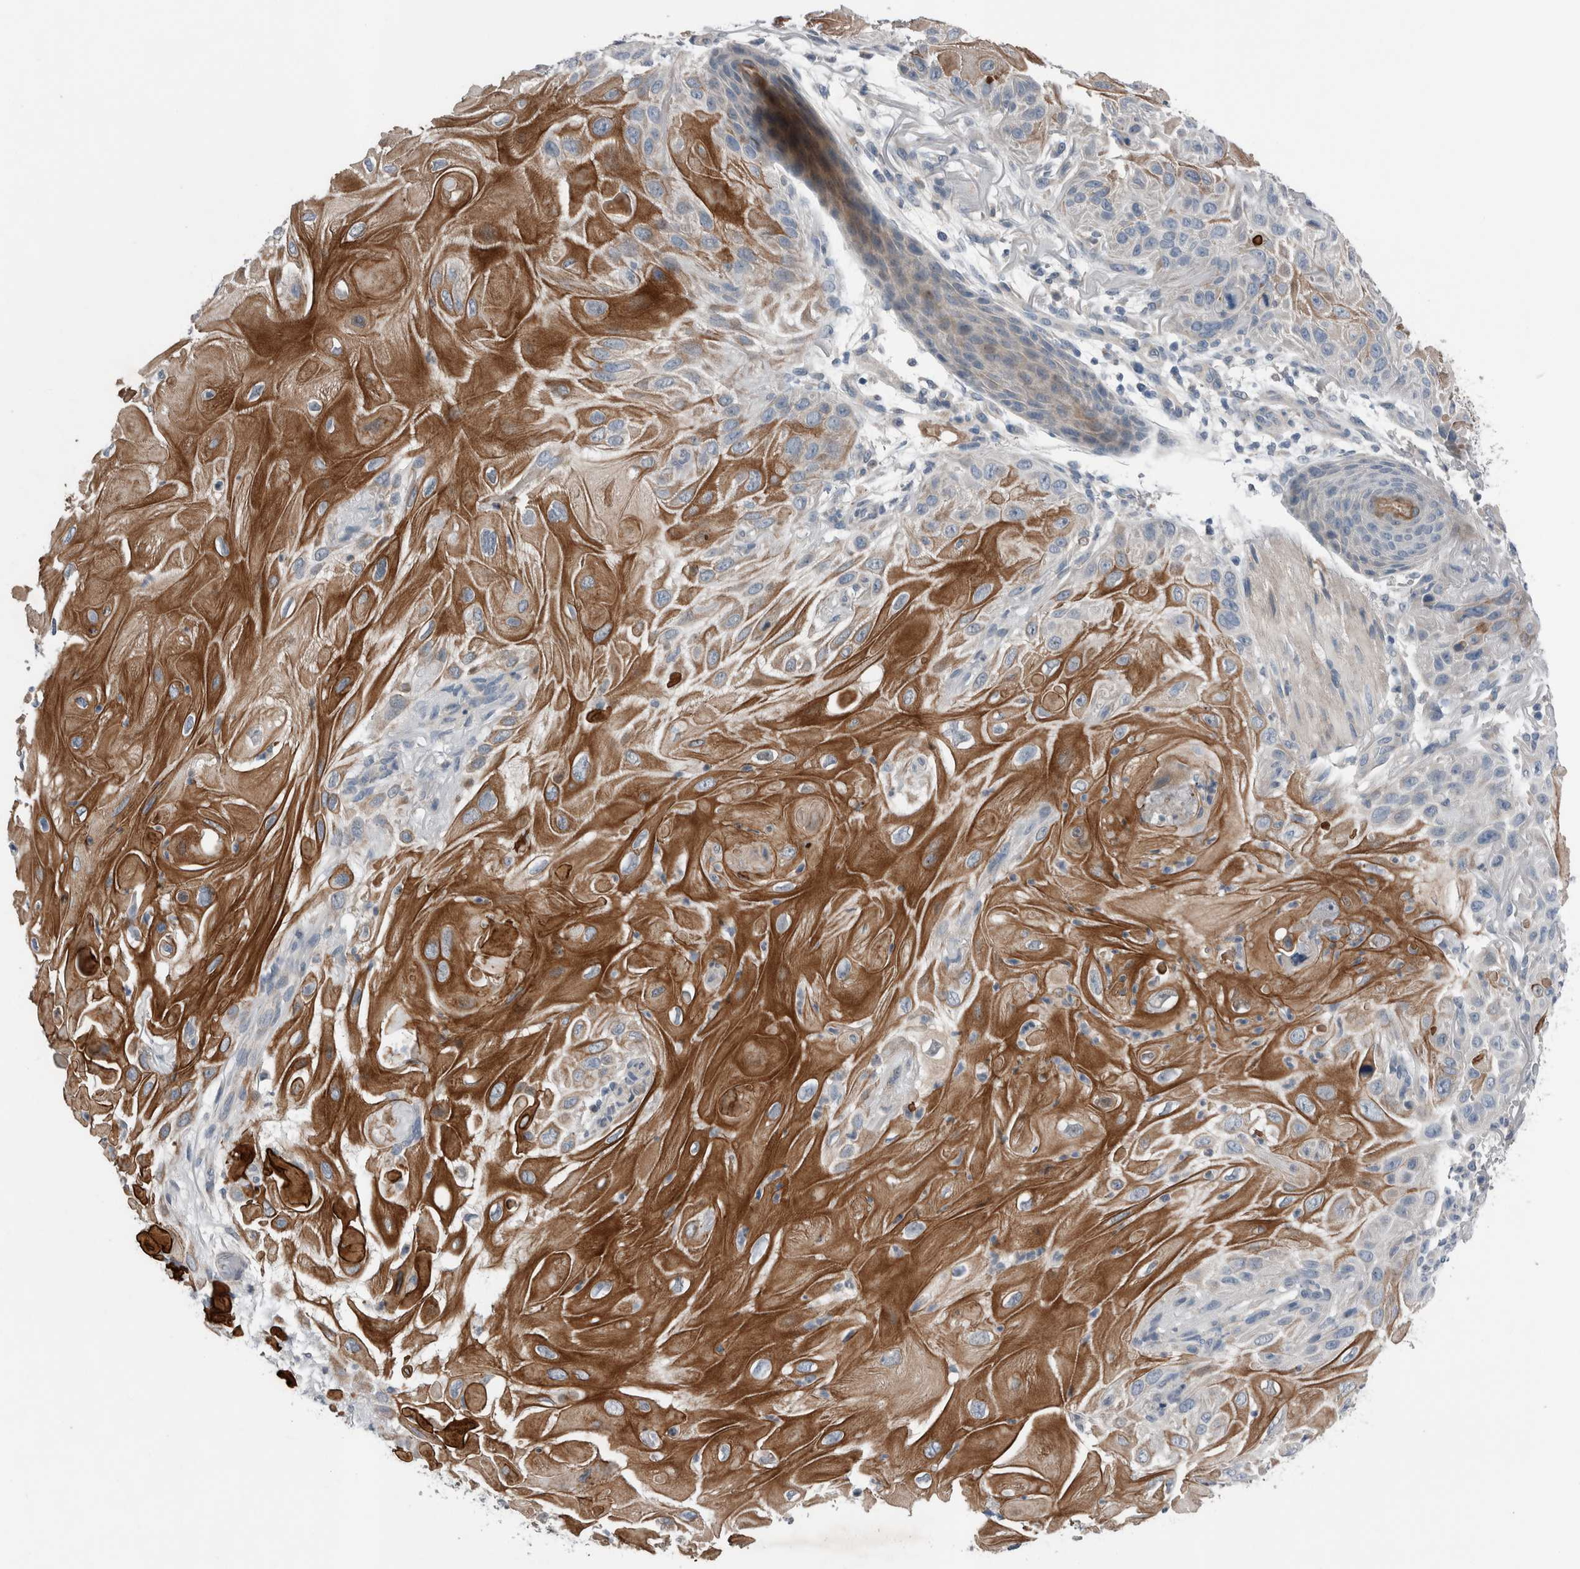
{"staining": {"intensity": "strong", "quantity": "25%-75%", "location": "cytoplasmic/membranous"}, "tissue": "skin cancer", "cell_type": "Tumor cells", "image_type": "cancer", "snomed": [{"axis": "morphology", "description": "Squamous cell carcinoma, NOS"}, {"axis": "topography", "description": "Skin"}], "caption": "The photomicrograph displays a brown stain indicating the presence of a protein in the cytoplasmic/membranous of tumor cells in squamous cell carcinoma (skin).", "gene": "CRNN", "patient": {"sex": "female", "age": 77}}